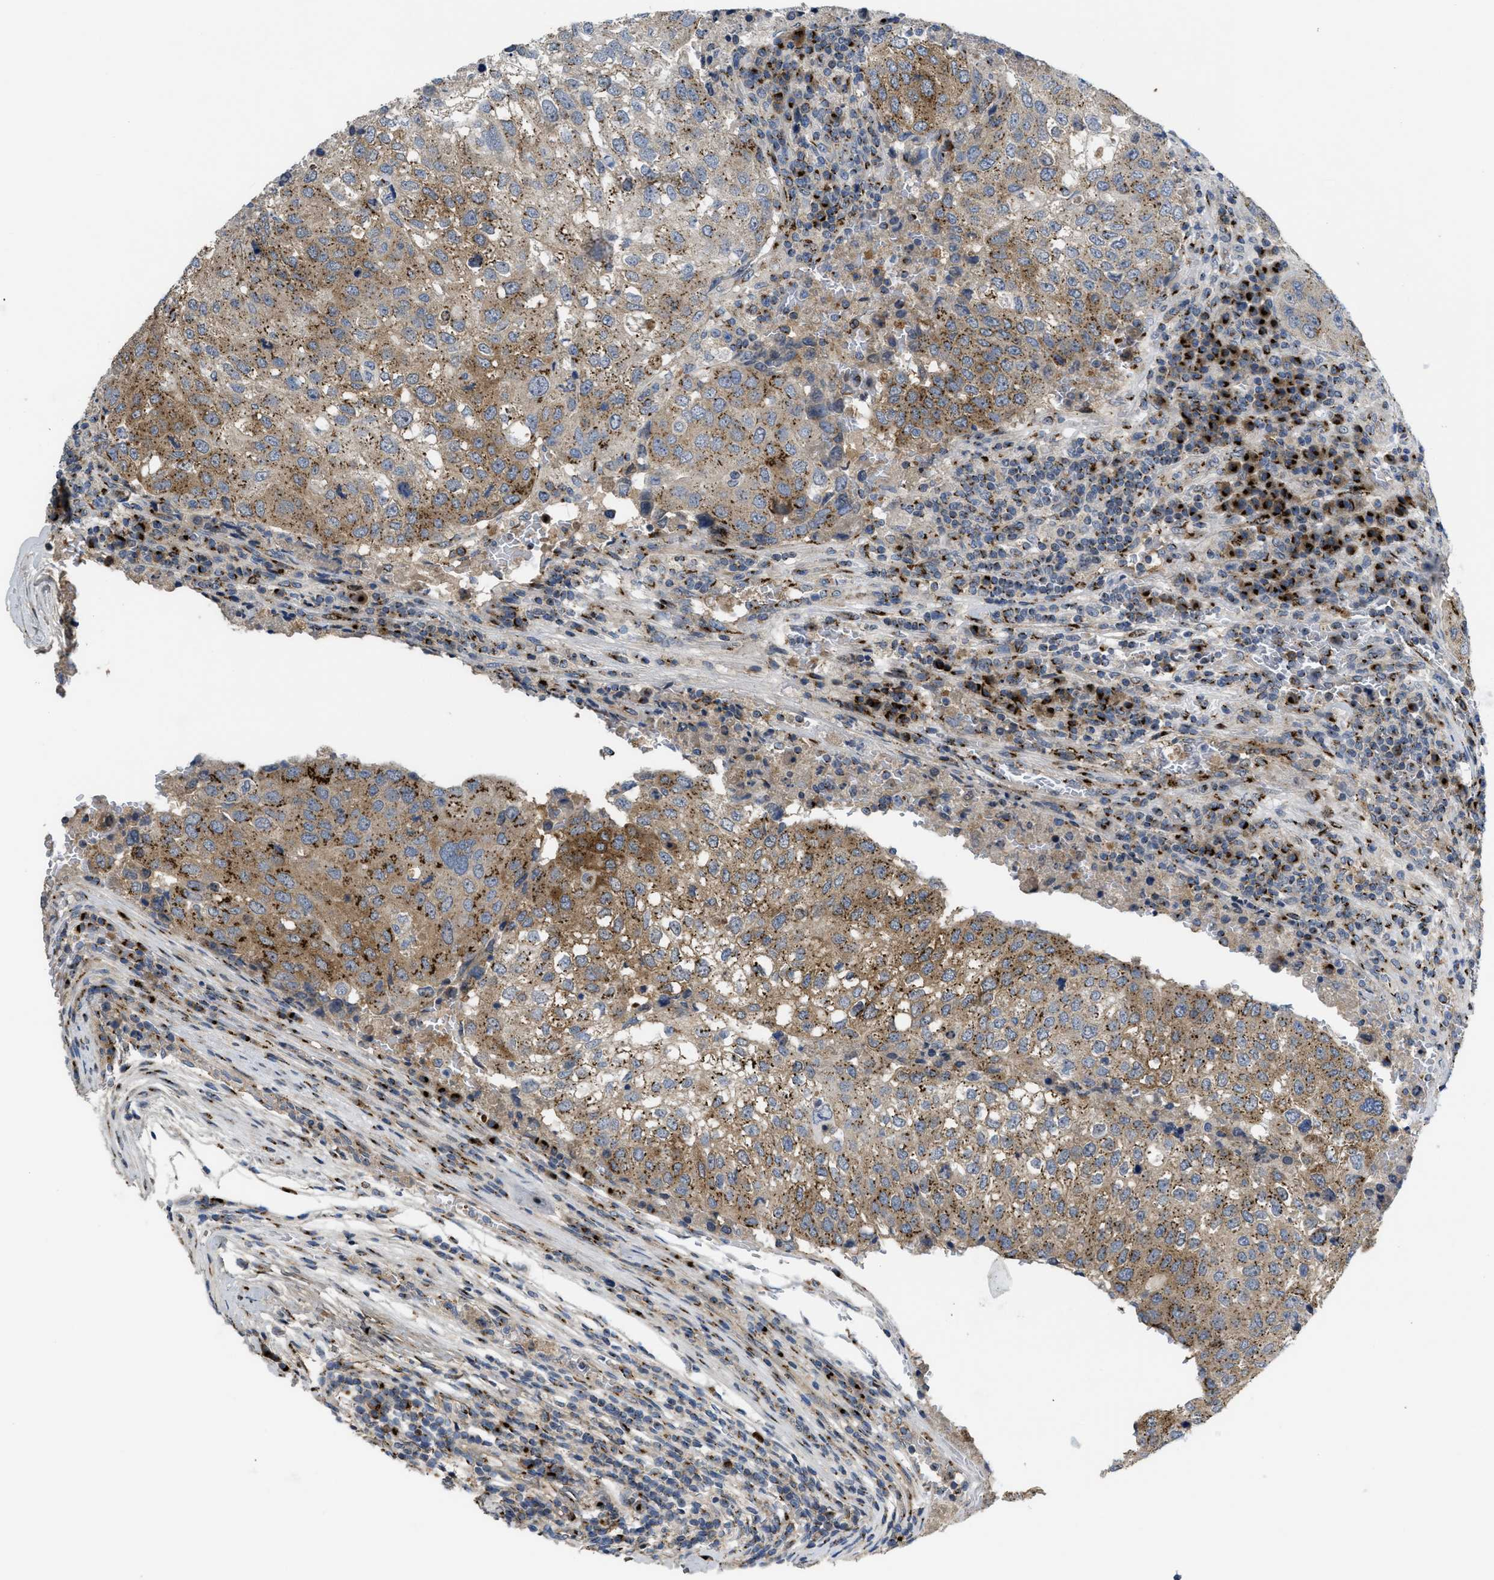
{"staining": {"intensity": "moderate", "quantity": "25%-75%", "location": "cytoplasmic/membranous"}, "tissue": "urothelial cancer", "cell_type": "Tumor cells", "image_type": "cancer", "snomed": [{"axis": "morphology", "description": "Urothelial carcinoma, High grade"}, {"axis": "topography", "description": "Lymph node"}, {"axis": "topography", "description": "Urinary bladder"}], "caption": "Moderate cytoplasmic/membranous staining is present in approximately 25%-75% of tumor cells in urothelial cancer. (DAB IHC with brightfield microscopy, high magnification).", "gene": "ZNF70", "patient": {"sex": "male", "age": 51}}